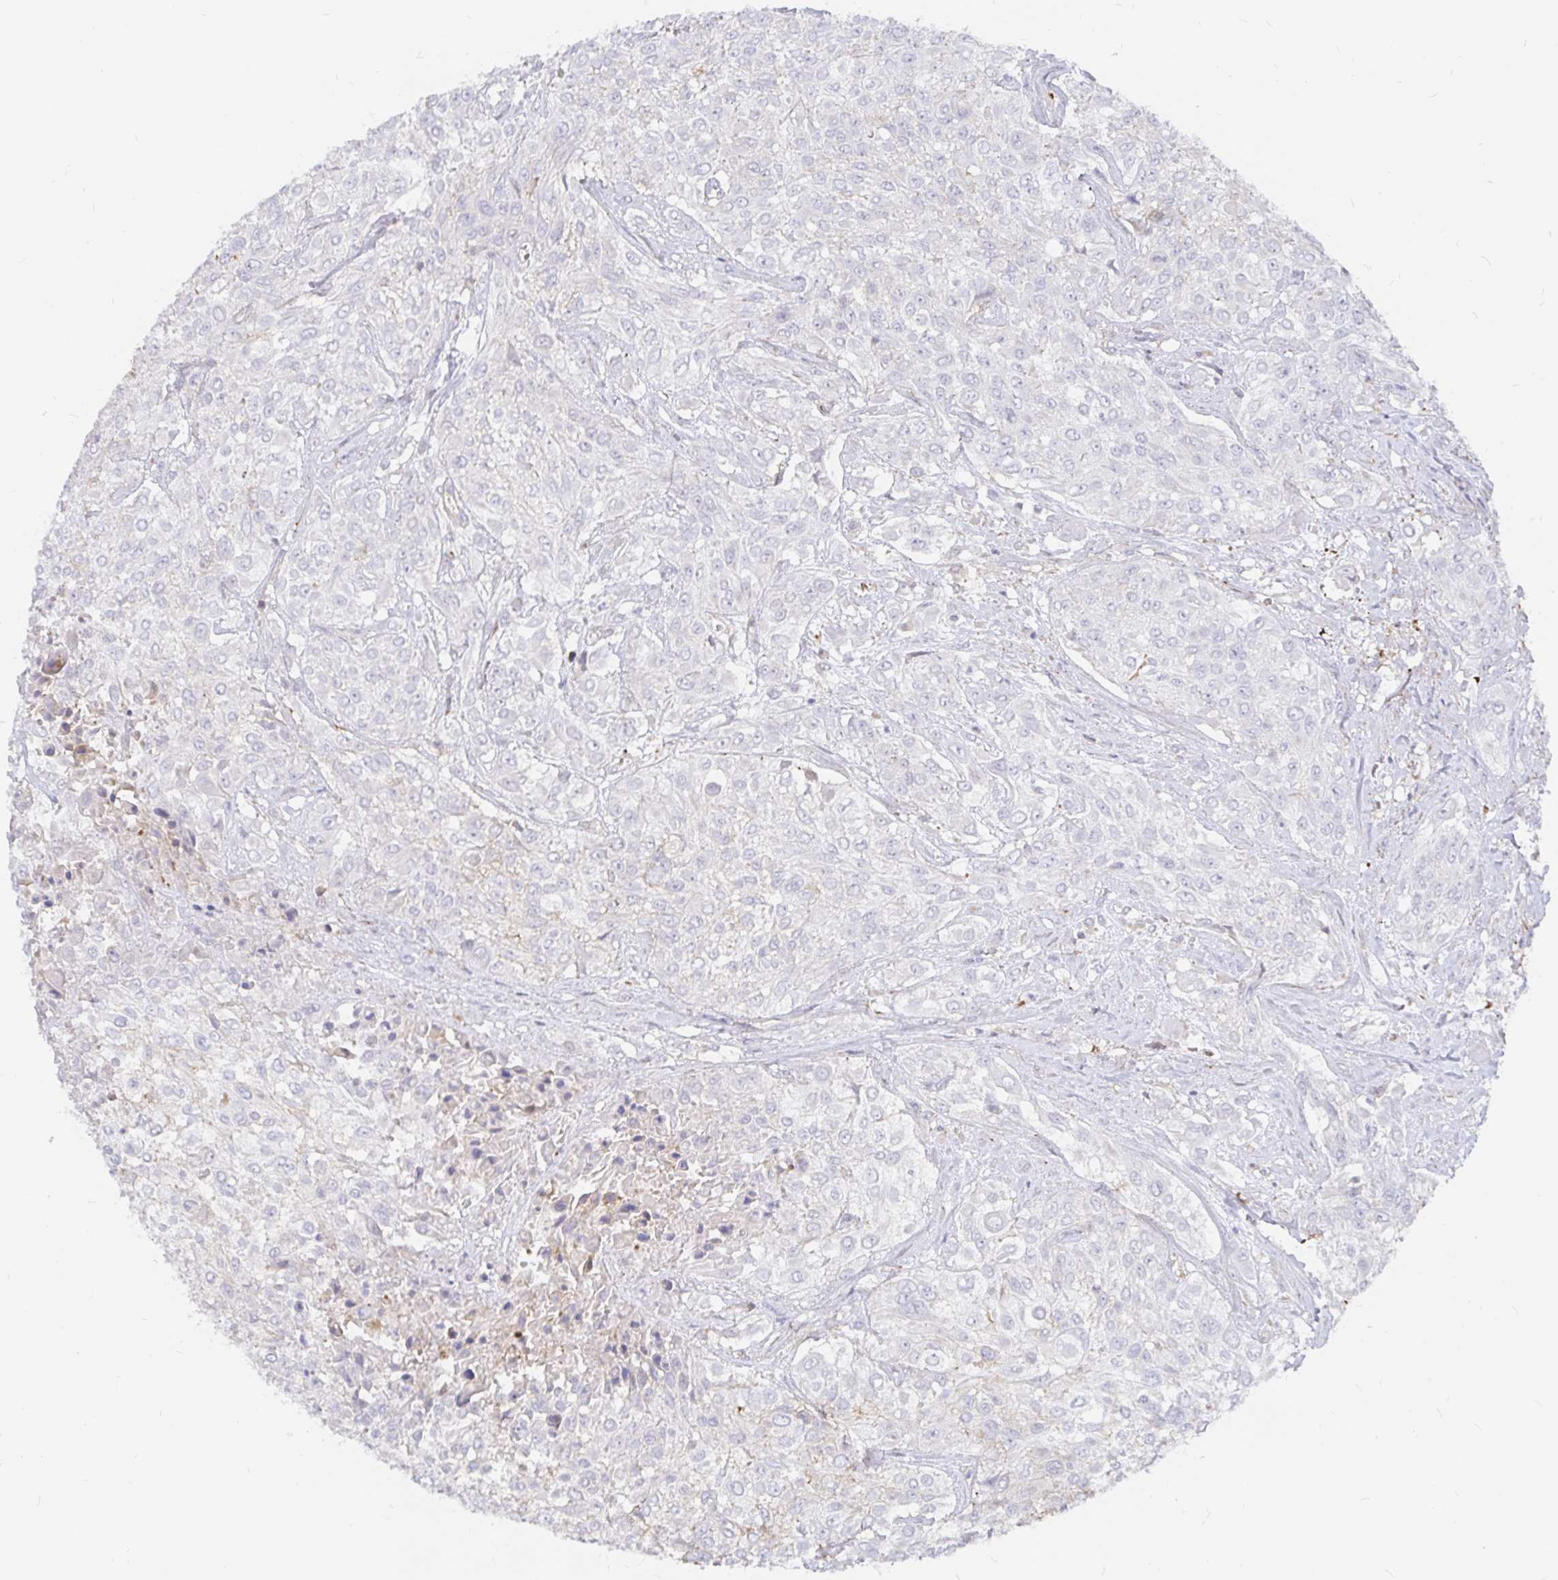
{"staining": {"intensity": "negative", "quantity": "none", "location": "none"}, "tissue": "urothelial cancer", "cell_type": "Tumor cells", "image_type": "cancer", "snomed": [{"axis": "morphology", "description": "Urothelial carcinoma, High grade"}, {"axis": "topography", "description": "Urinary bladder"}], "caption": "Protein analysis of urothelial carcinoma (high-grade) displays no significant staining in tumor cells. (DAB (3,3'-diaminobenzidine) immunohistochemistry (IHC), high magnification).", "gene": "KCTD19", "patient": {"sex": "male", "age": 57}}